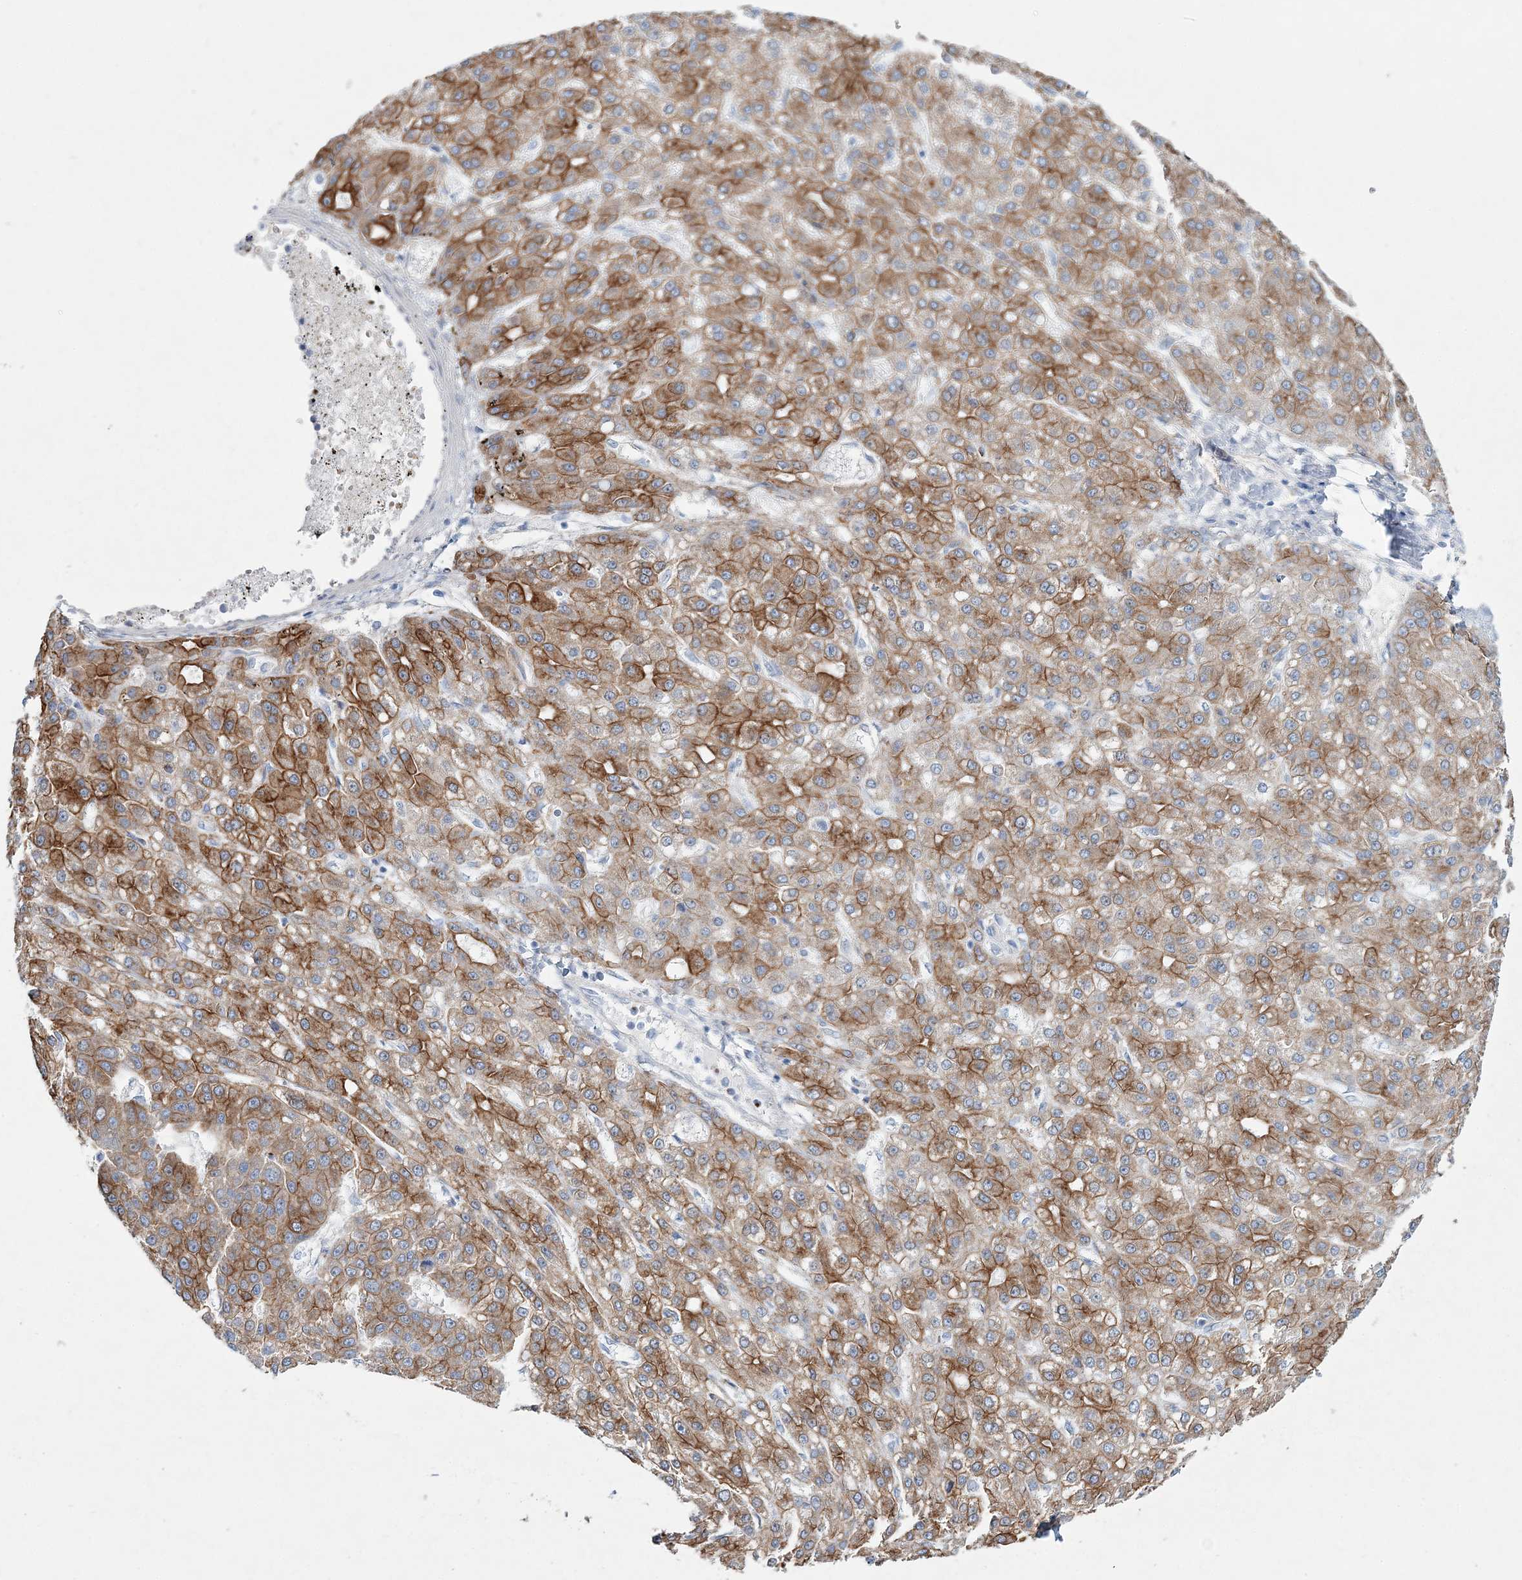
{"staining": {"intensity": "moderate", "quantity": ">75%", "location": "cytoplasmic/membranous"}, "tissue": "liver cancer", "cell_type": "Tumor cells", "image_type": "cancer", "snomed": [{"axis": "morphology", "description": "Carcinoma, Hepatocellular, NOS"}, {"axis": "topography", "description": "Liver"}], "caption": "Moderate cytoplasmic/membranous expression for a protein is appreciated in about >75% of tumor cells of liver hepatocellular carcinoma using immunohistochemistry.", "gene": "ADGRL1", "patient": {"sex": "male", "age": 67}}